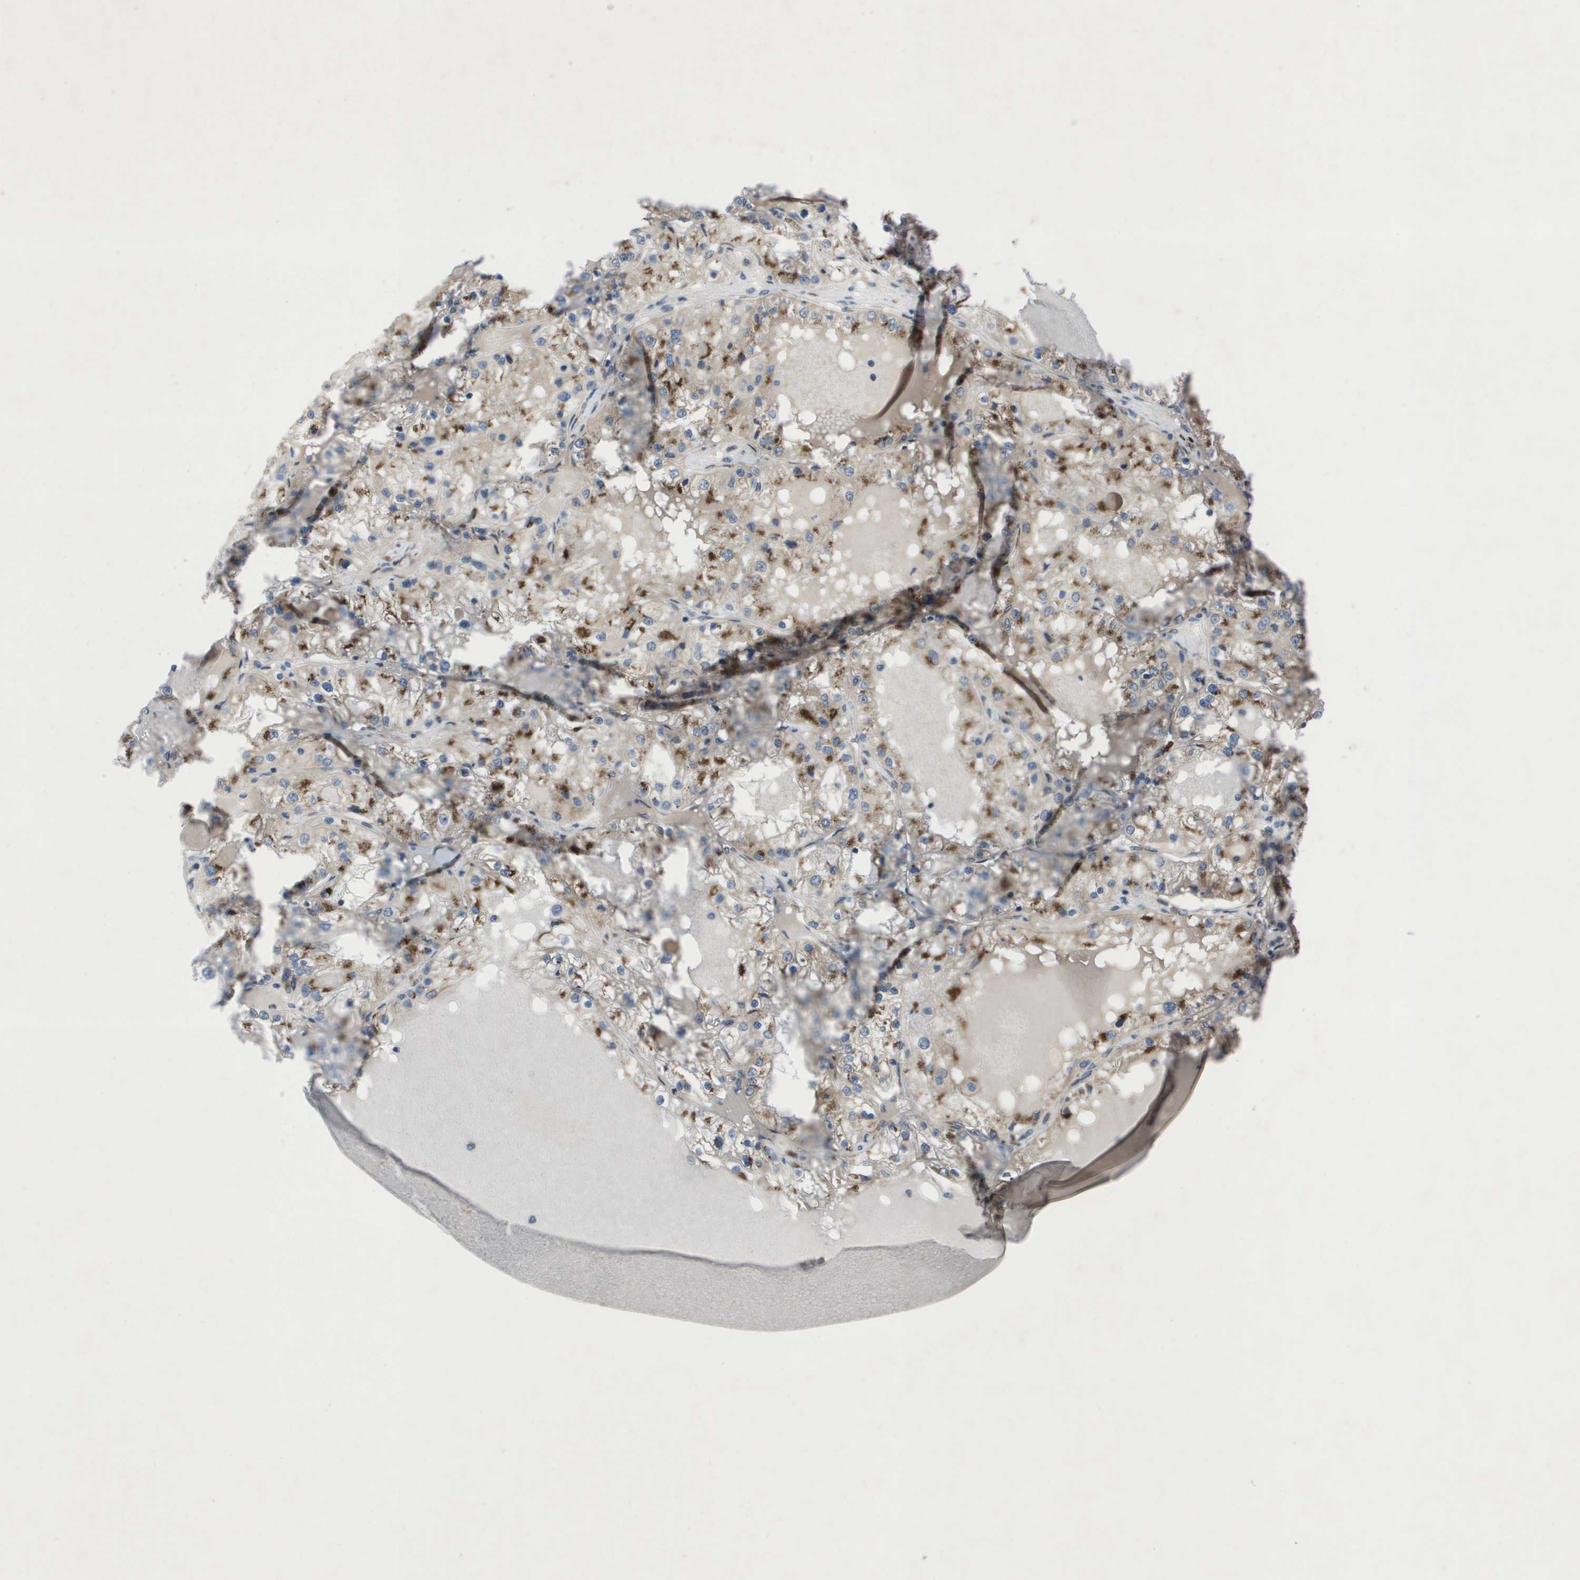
{"staining": {"intensity": "moderate", "quantity": ">75%", "location": "cytoplasmic/membranous"}, "tissue": "renal cancer", "cell_type": "Tumor cells", "image_type": "cancer", "snomed": [{"axis": "morphology", "description": "Adenocarcinoma, NOS"}, {"axis": "topography", "description": "Kidney"}], "caption": "Adenocarcinoma (renal) stained with a protein marker displays moderate staining in tumor cells.", "gene": "QSOX2", "patient": {"sex": "male", "age": 68}}